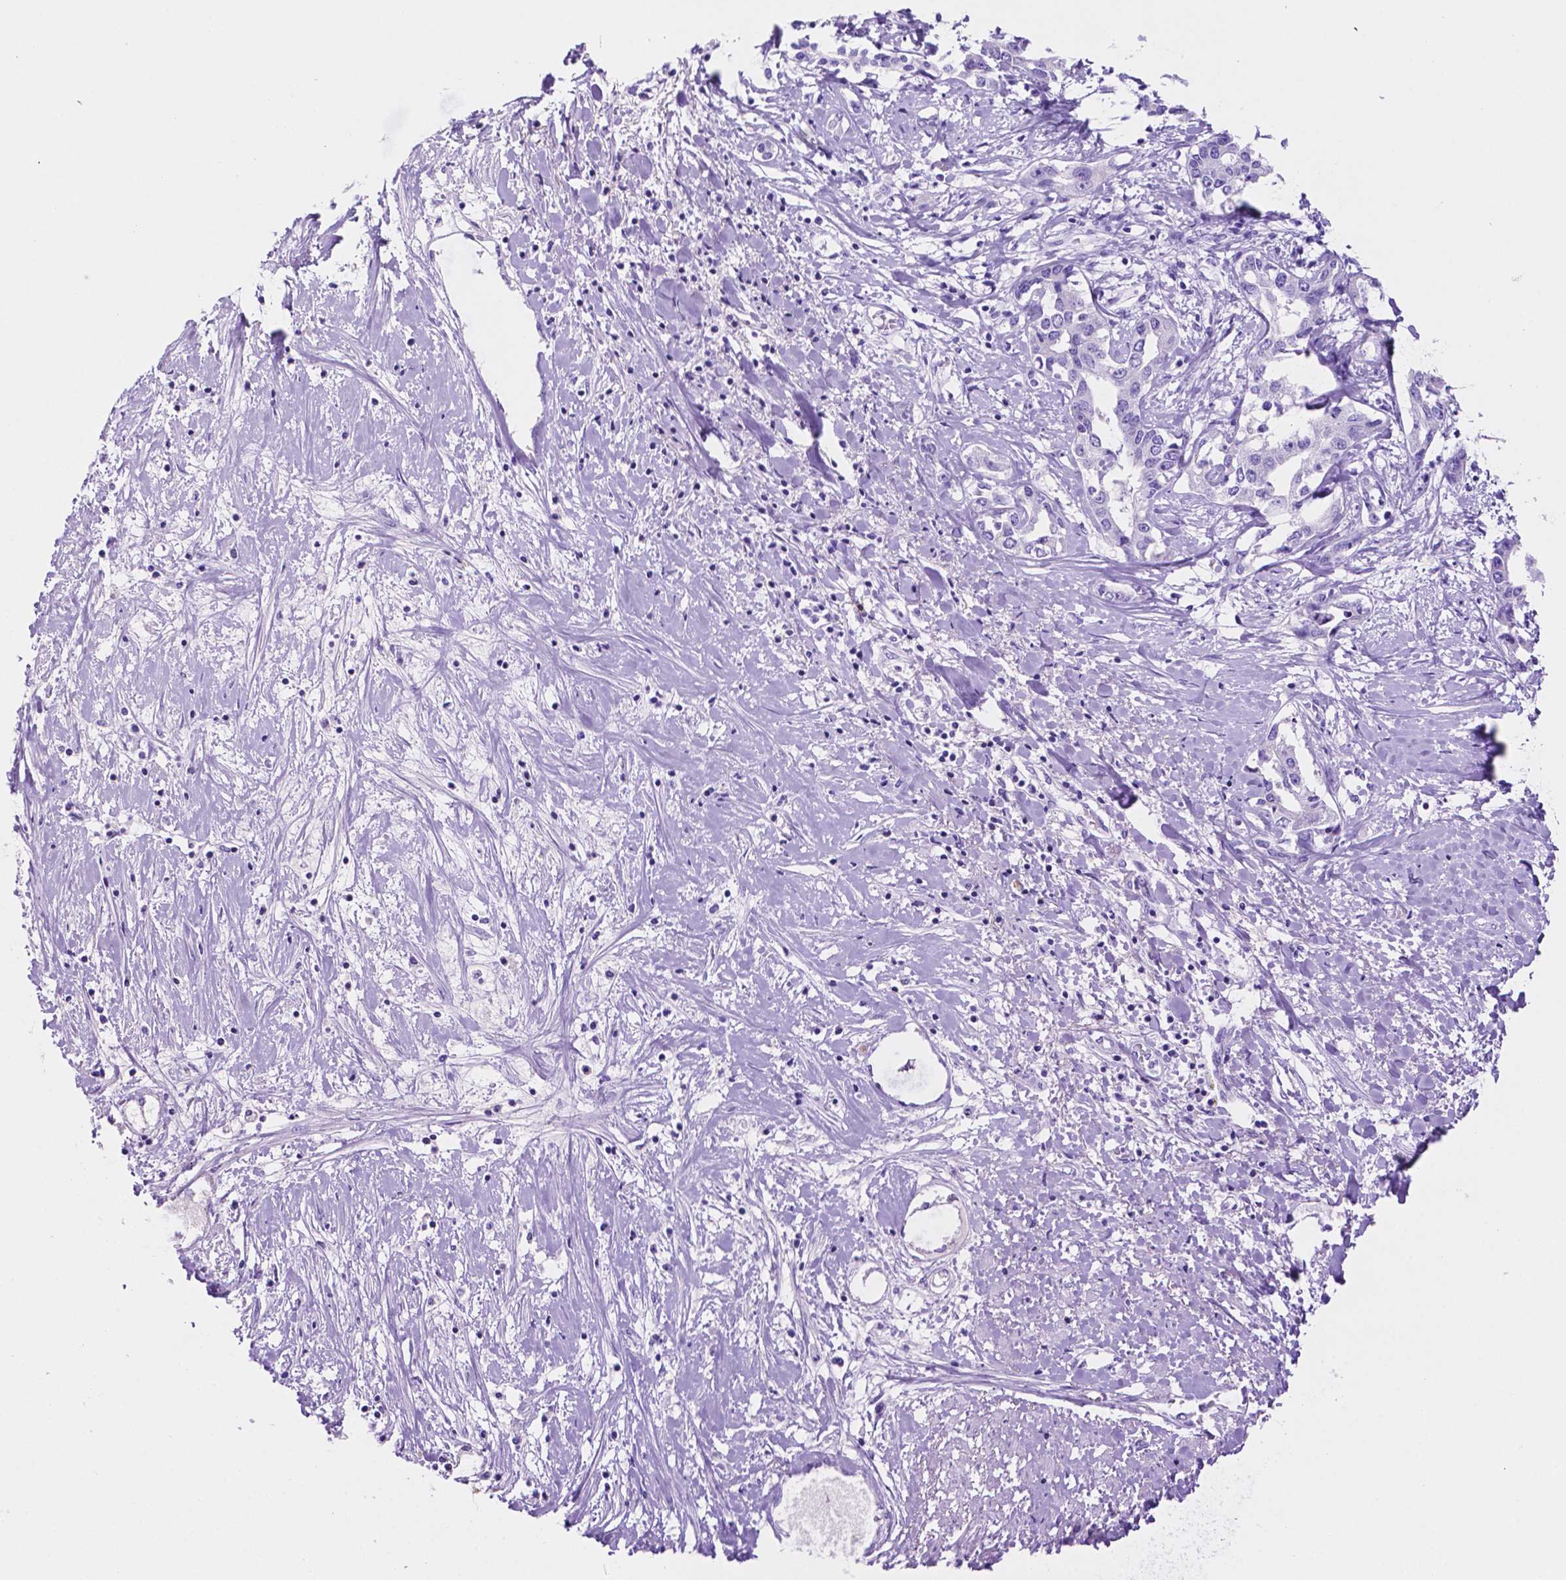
{"staining": {"intensity": "negative", "quantity": "none", "location": "none"}, "tissue": "liver cancer", "cell_type": "Tumor cells", "image_type": "cancer", "snomed": [{"axis": "morphology", "description": "Cholangiocarcinoma"}, {"axis": "topography", "description": "Liver"}], "caption": "Human liver cancer (cholangiocarcinoma) stained for a protein using immunohistochemistry demonstrates no staining in tumor cells.", "gene": "FOXB2", "patient": {"sex": "male", "age": 59}}